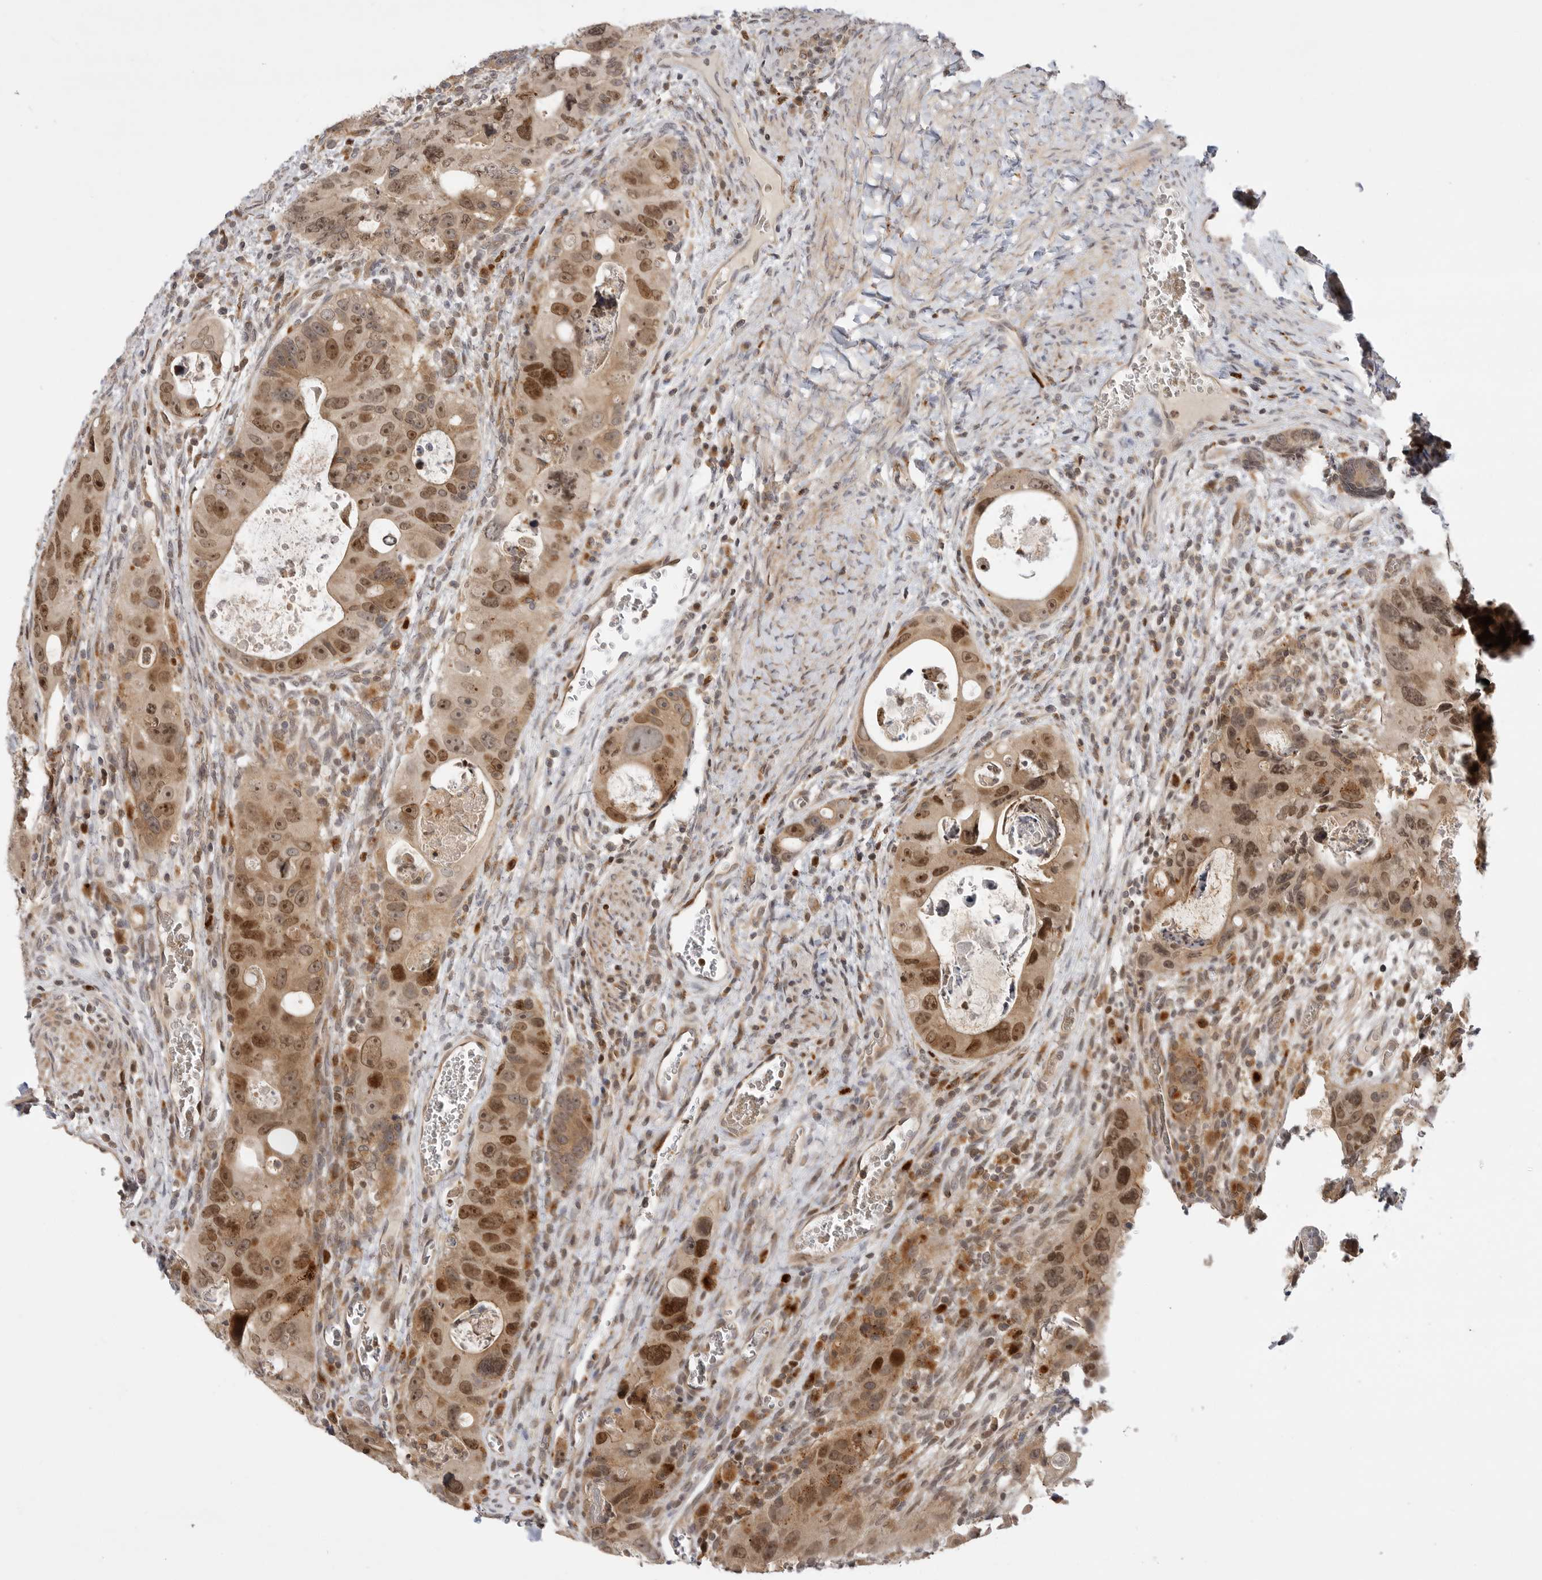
{"staining": {"intensity": "moderate", "quantity": ">75%", "location": "cytoplasmic/membranous,nuclear"}, "tissue": "colorectal cancer", "cell_type": "Tumor cells", "image_type": "cancer", "snomed": [{"axis": "morphology", "description": "Adenocarcinoma, NOS"}, {"axis": "topography", "description": "Rectum"}], "caption": "Colorectal cancer stained with immunohistochemistry demonstrates moderate cytoplasmic/membranous and nuclear expression in about >75% of tumor cells.", "gene": "CSNK1G3", "patient": {"sex": "male", "age": 59}}